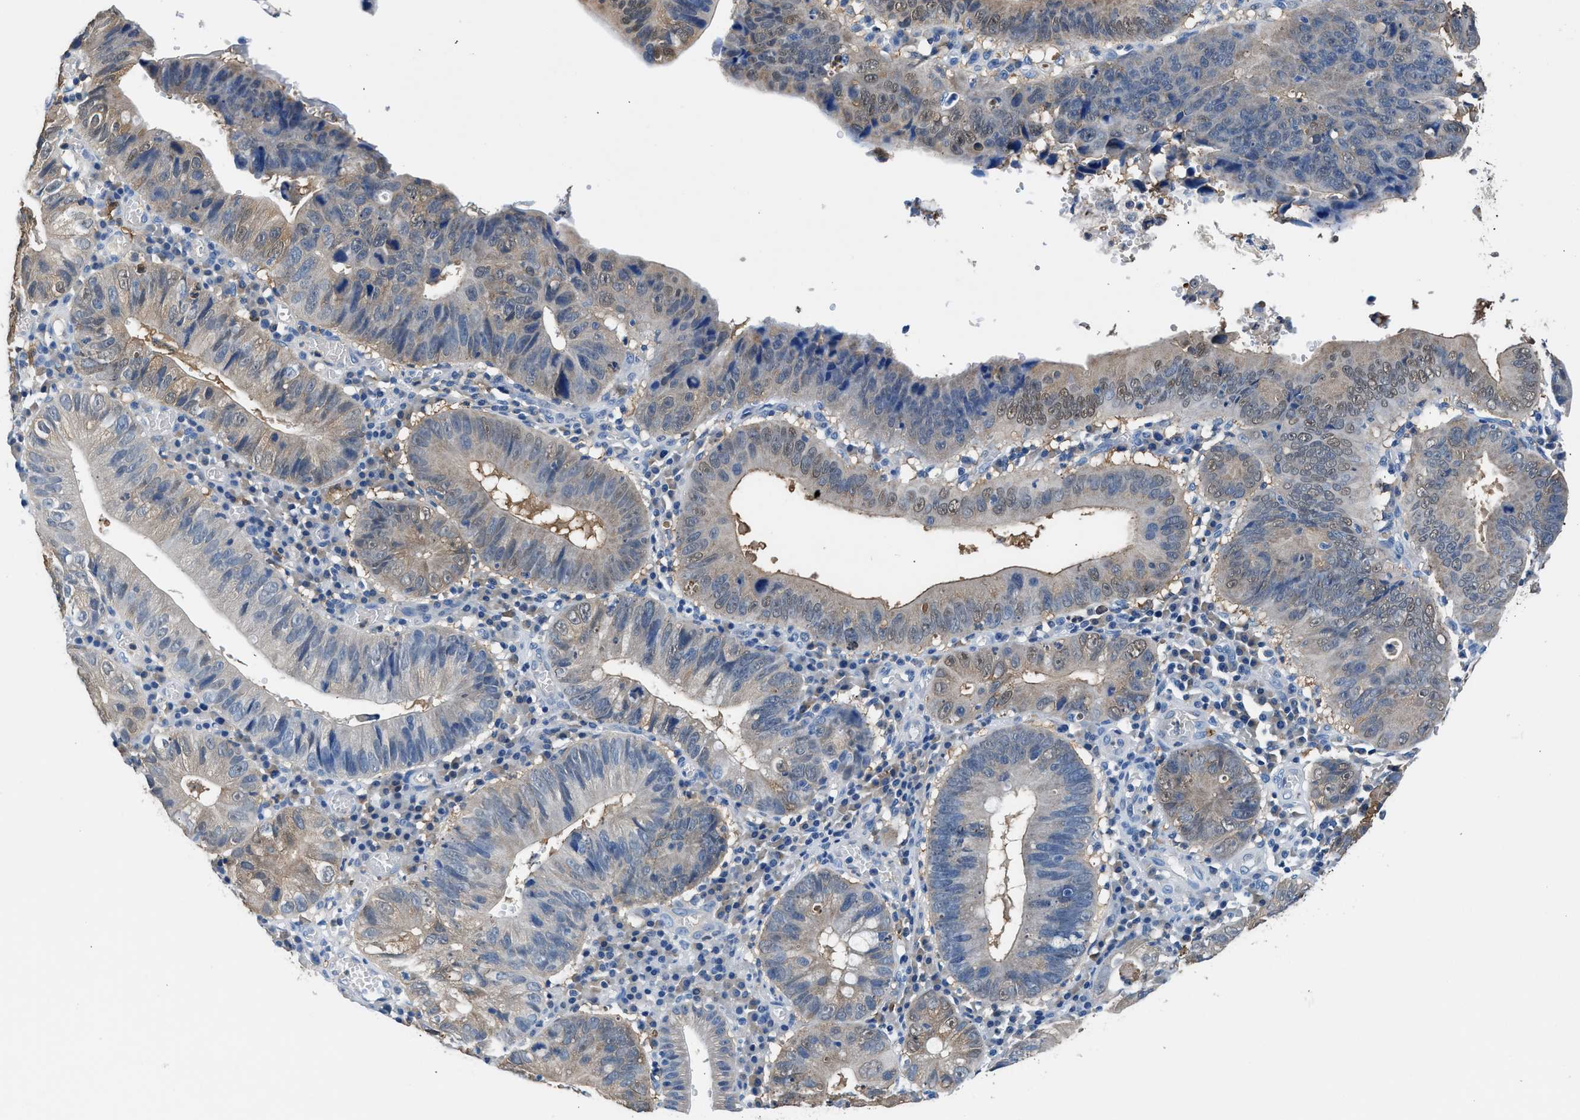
{"staining": {"intensity": "moderate", "quantity": "<25%", "location": "cytoplasmic/membranous,nuclear"}, "tissue": "stomach cancer", "cell_type": "Tumor cells", "image_type": "cancer", "snomed": [{"axis": "morphology", "description": "Adenocarcinoma, NOS"}, {"axis": "topography", "description": "Stomach"}], "caption": "There is low levels of moderate cytoplasmic/membranous and nuclear positivity in tumor cells of stomach cancer, as demonstrated by immunohistochemical staining (brown color).", "gene": "FADS6", "patient": {"sex": "male", "age": 59}}